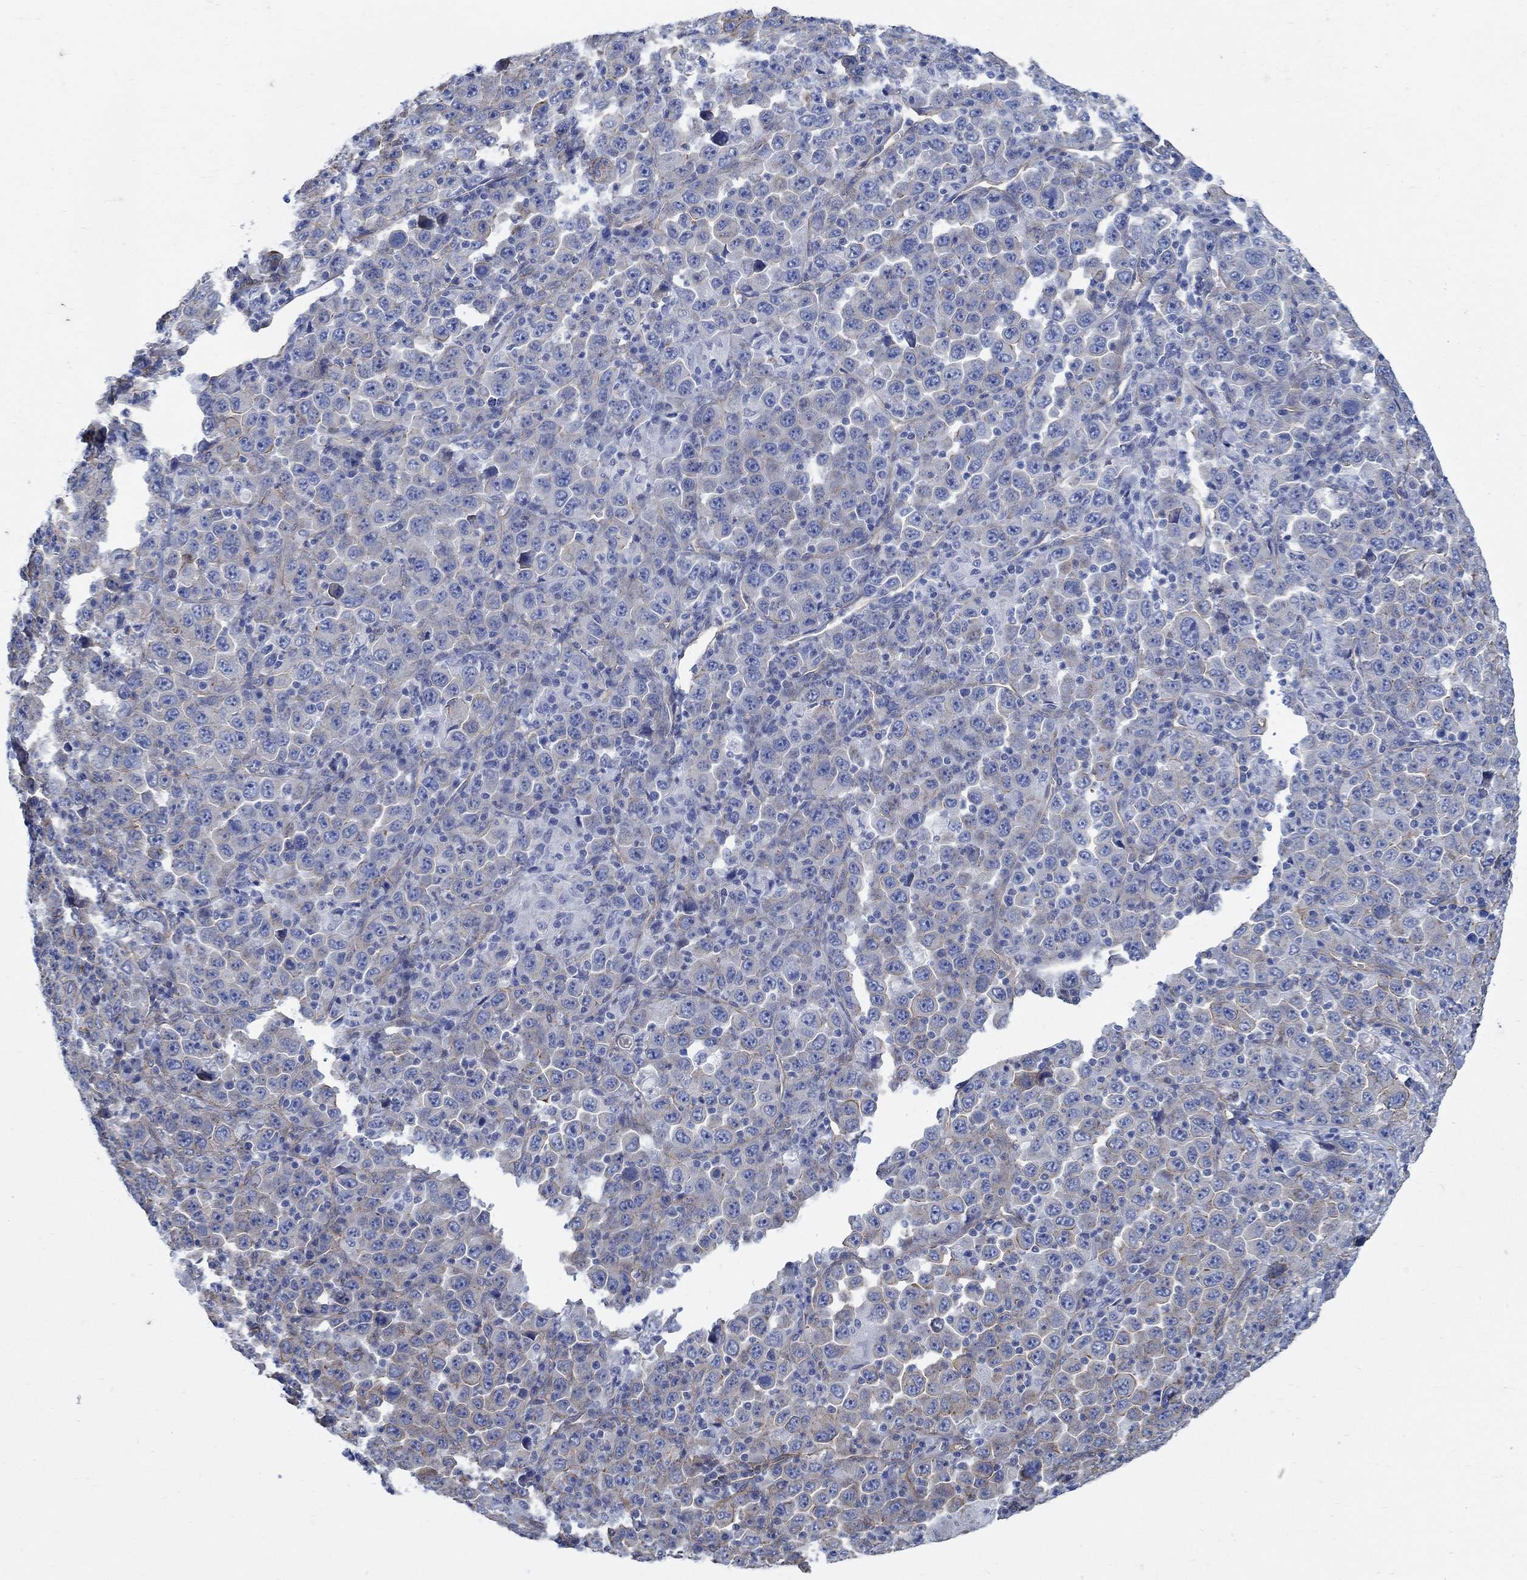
{"staining": {"intensity": "moderate", "quantity": "<25%", "location": "cytoplasmic/membranous"}, "tissue": "stomach cancer", "cell_type": "Tumor cells", "image_type": "cancer", "snomed": [{"axis": "morphology", "description": "Normal tissue, NOS"}, {"axis": "morphology", "description": "Adenocarcinoma, NOS"}, {"axis": "topography", "description": "Stomach, upper"}, {"axis": "topography", "description": "Stomach"}], "caption": "Stomach cancer (adenocarcinoma) stained for a protein (brown) demonstrates moderate cytoplasmic/membranous positive positivity in about <25% of tumor cells.", "gene": "TMEM198", "patient": {"sex": "male", "age": 59}}